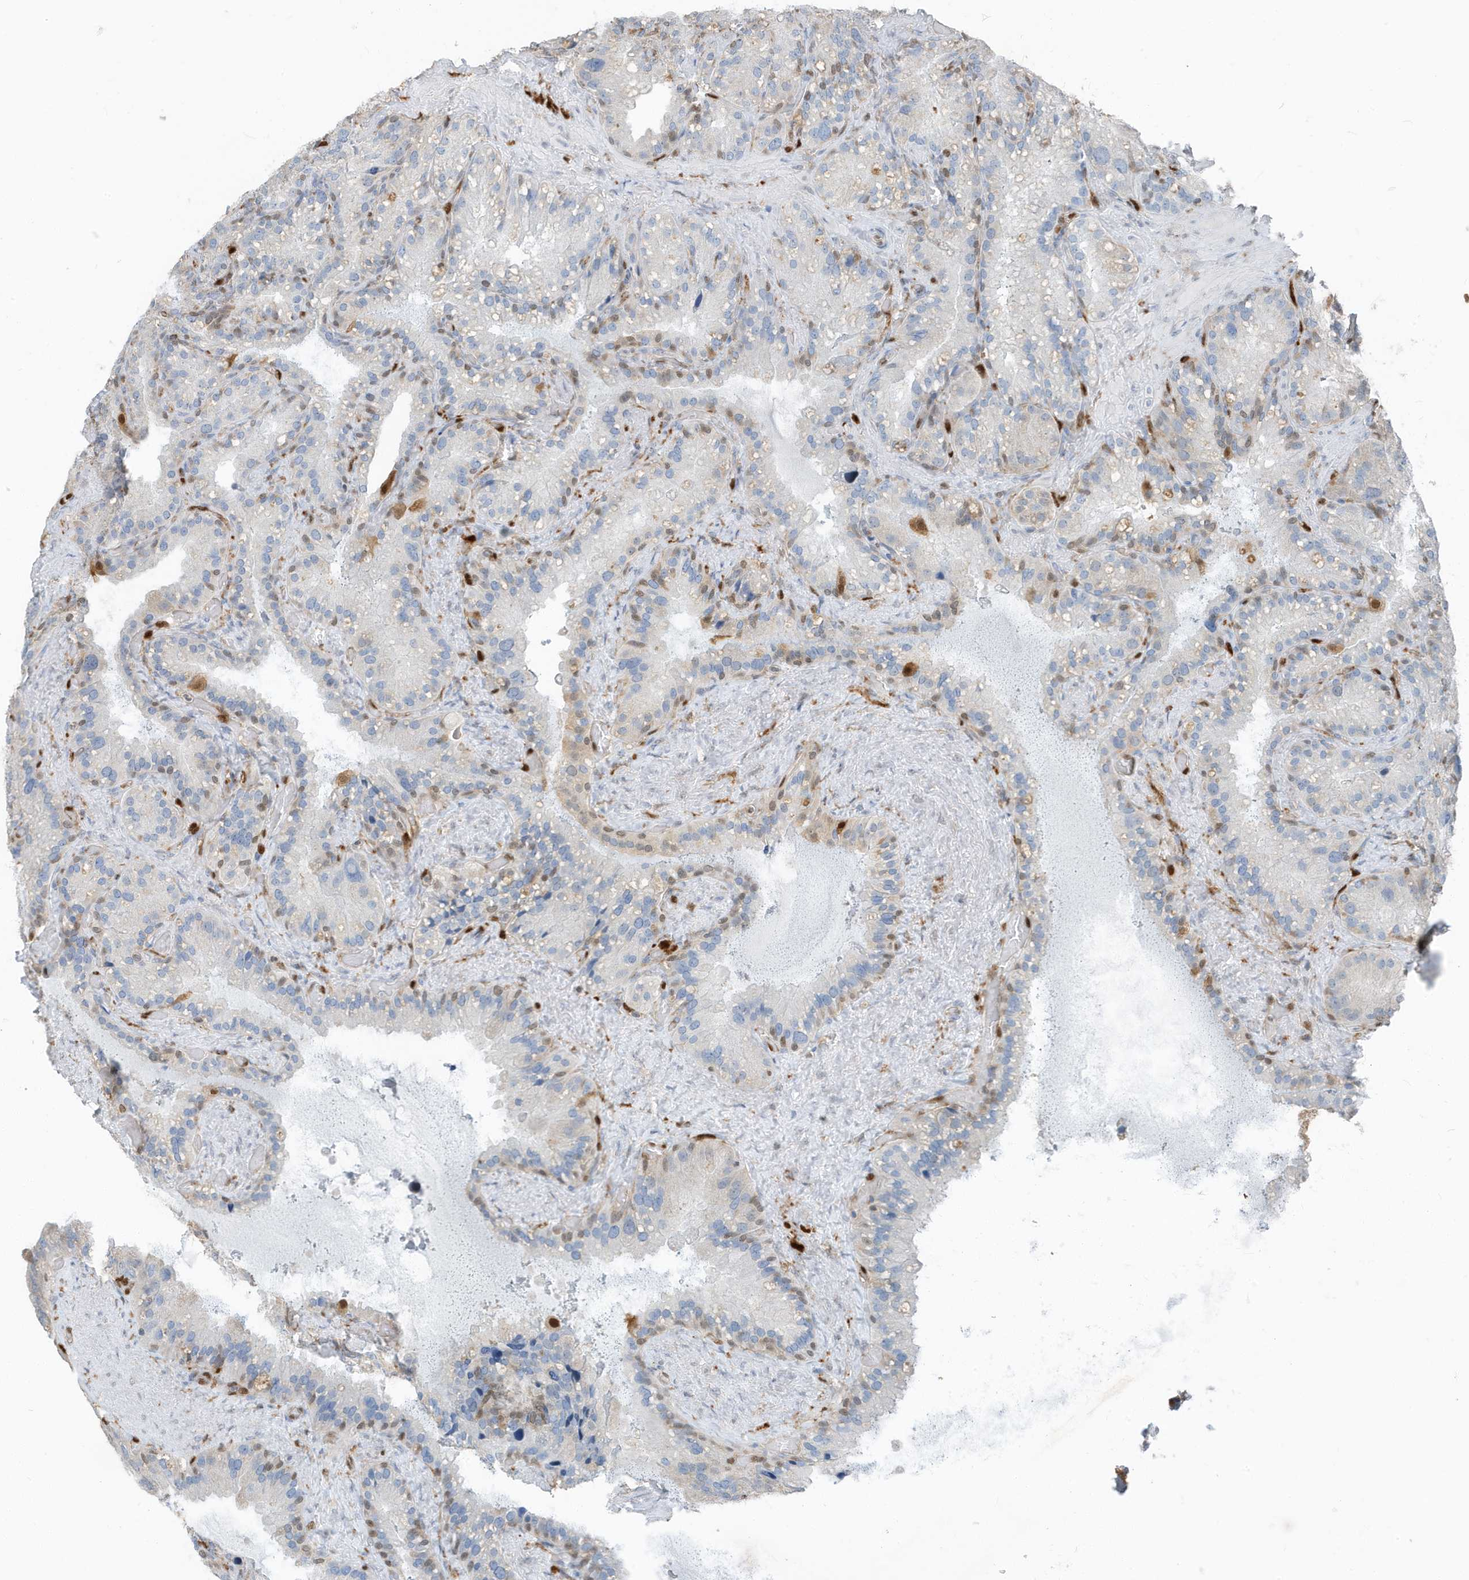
{"staining": {"intensity": "moderate", "quantity": "25%-75%", "location": "nuclear"}, "tissue": "seminal vesicle", "cell_type": "Glandular cells", "image_type": "normal", "snomed": [{"axis": "morphology", "description": "Normal tissue, NOS"}, {"axis": "topography", "description": "Prostate"}, {"axis": "topography", "description": "Seminal veicle"}], "caption": "The photomicrograph shows staining of benign seminal vesicle, revealing moderate nuclear protein positivity (brown color) within glandular cells.", "gene": "NCOA7", "patient": {"sex": "male", "age": 68}}